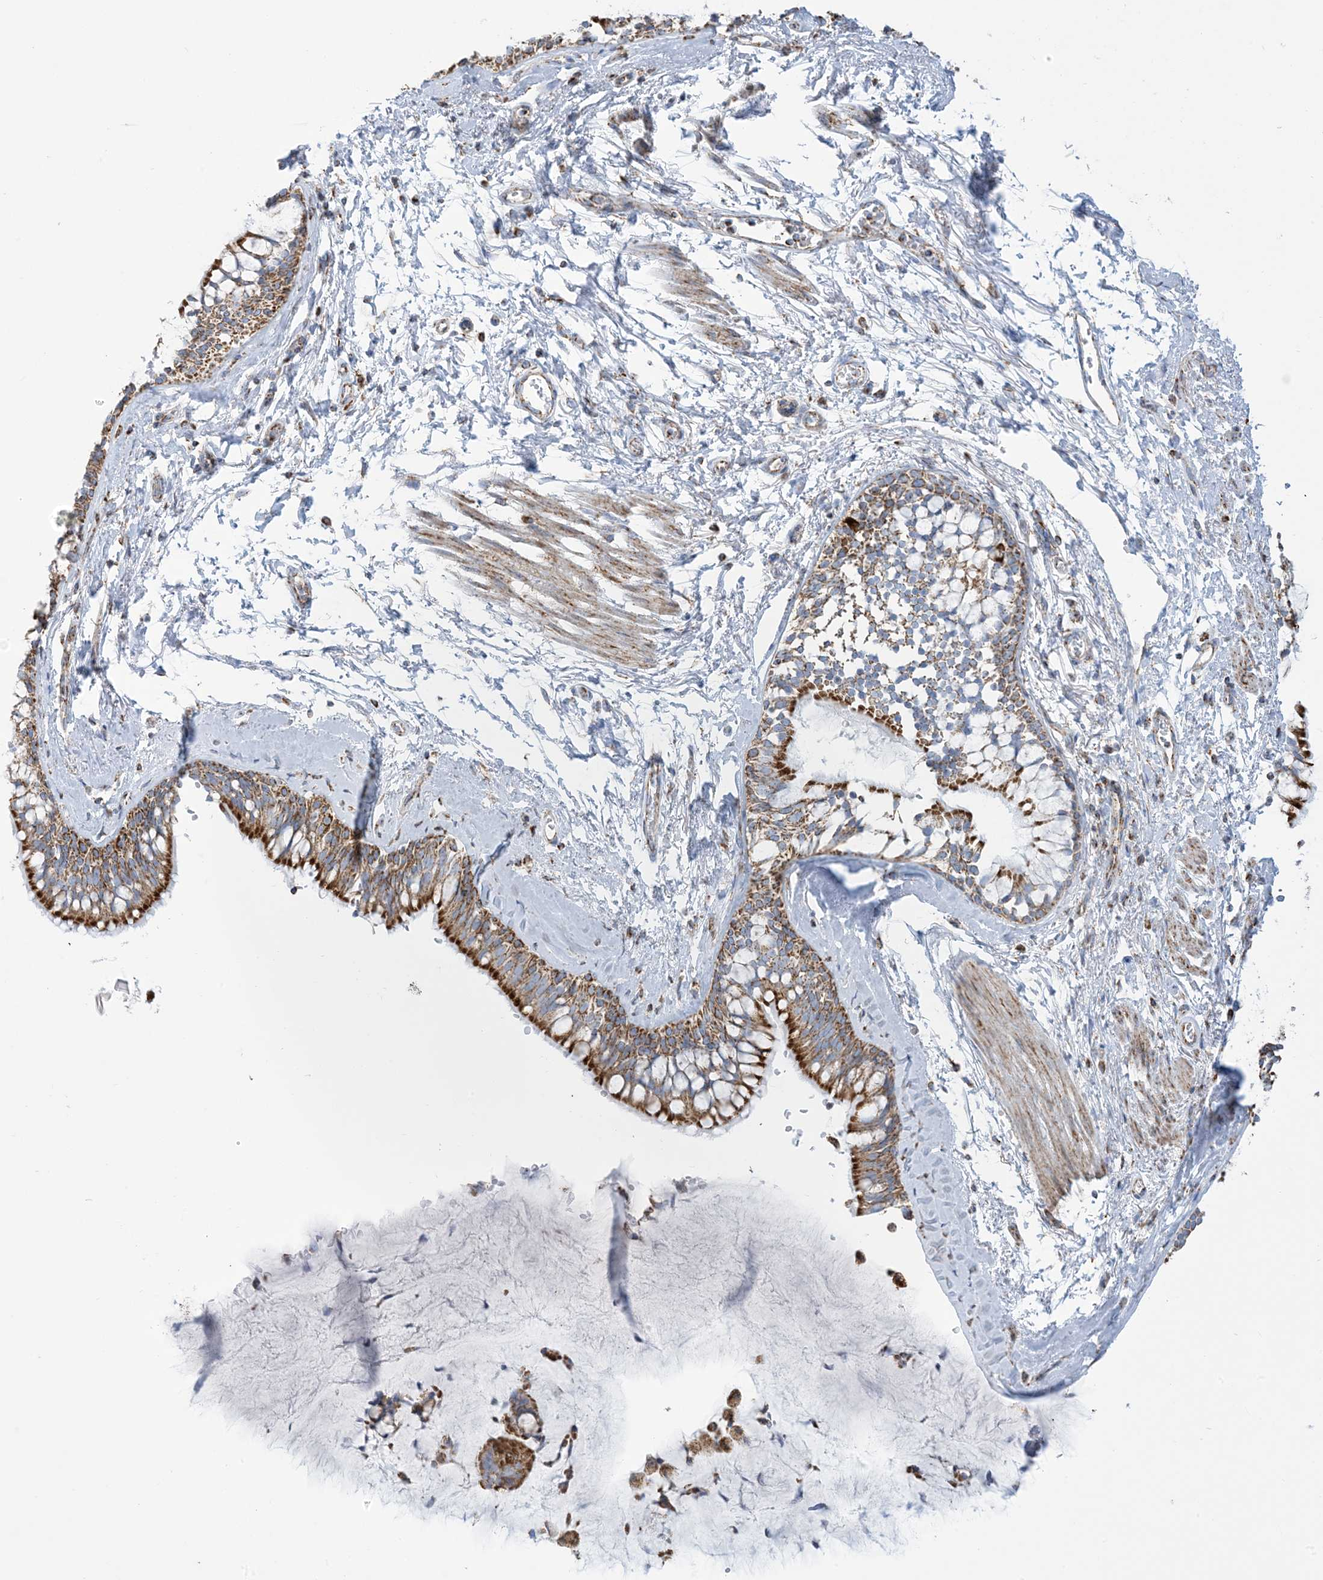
{"staining": {"intensity": "moderate", "quantity": ">75%", "location": "cytoplasmic/membranous"}, "tissue": "bronchus", "cell_type": "Respiratory epithelial cells", "image_type": "normal", "snomed": [{"axis": "morphology", "description": "Normal tissue, NOS"}, {"axis": "morphology", "description": "Inflammation, NOS"}, {"axis": "topography", "description": "Cartilage tissue"}, {"axis": "topography", "description": "Bronchus"}, {"axis": "topography", "description": "Lung"}], "caption": "Immunohistochemical staining of benign bronchus demonstrates medium levels of moderate cytoplasmic/membranous expression in approximately >75% of respiratory epithelial cells.", "gene": "SAMM50", "patient": {"sex": "female", "age": 64}}